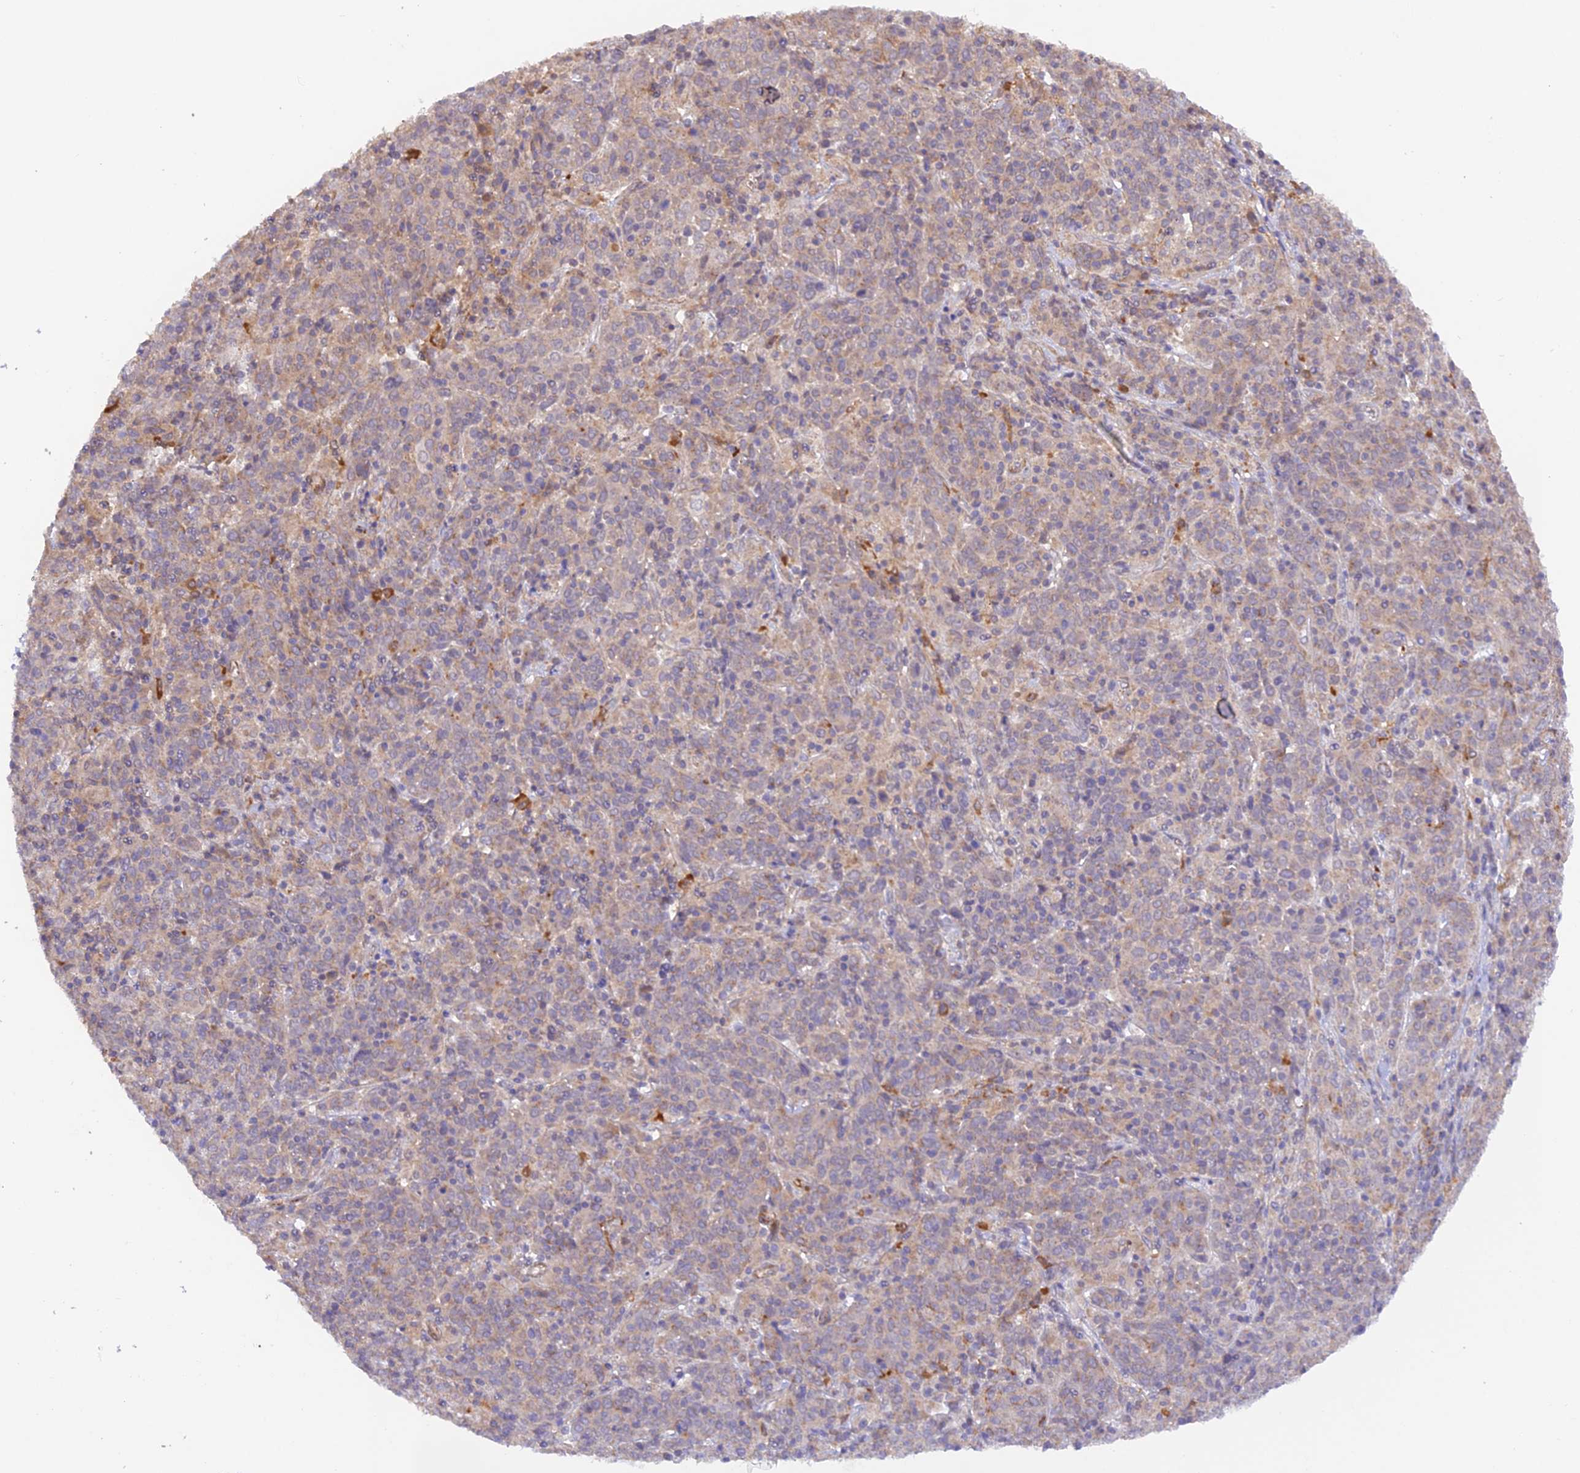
{"staining": {"intensity": "weak", "quantity": "25%-75%", "location": "cytoplasmic/membranous"}, "tissue": "cervical cancer", "cell_type": "Tumor cells", "image_type": "cancer", "snomed": [{"axis": "morphology", "description": "Squamous cell carcinoma, NOS"}, {"axis": "topography", "description": "Cervix"}], "caption": "A brown stain labels weak cytoplasmic/membranous staining of a protein in human squamous cell carcinoma (cervical) tumor cells. The staining is performed using DAB brown chromogen to label protein expression. The nuclei are counter-stained blue using hematoxylin.", "gene": "WDFY4", "patient": {"sex": "female", "age": 67}}